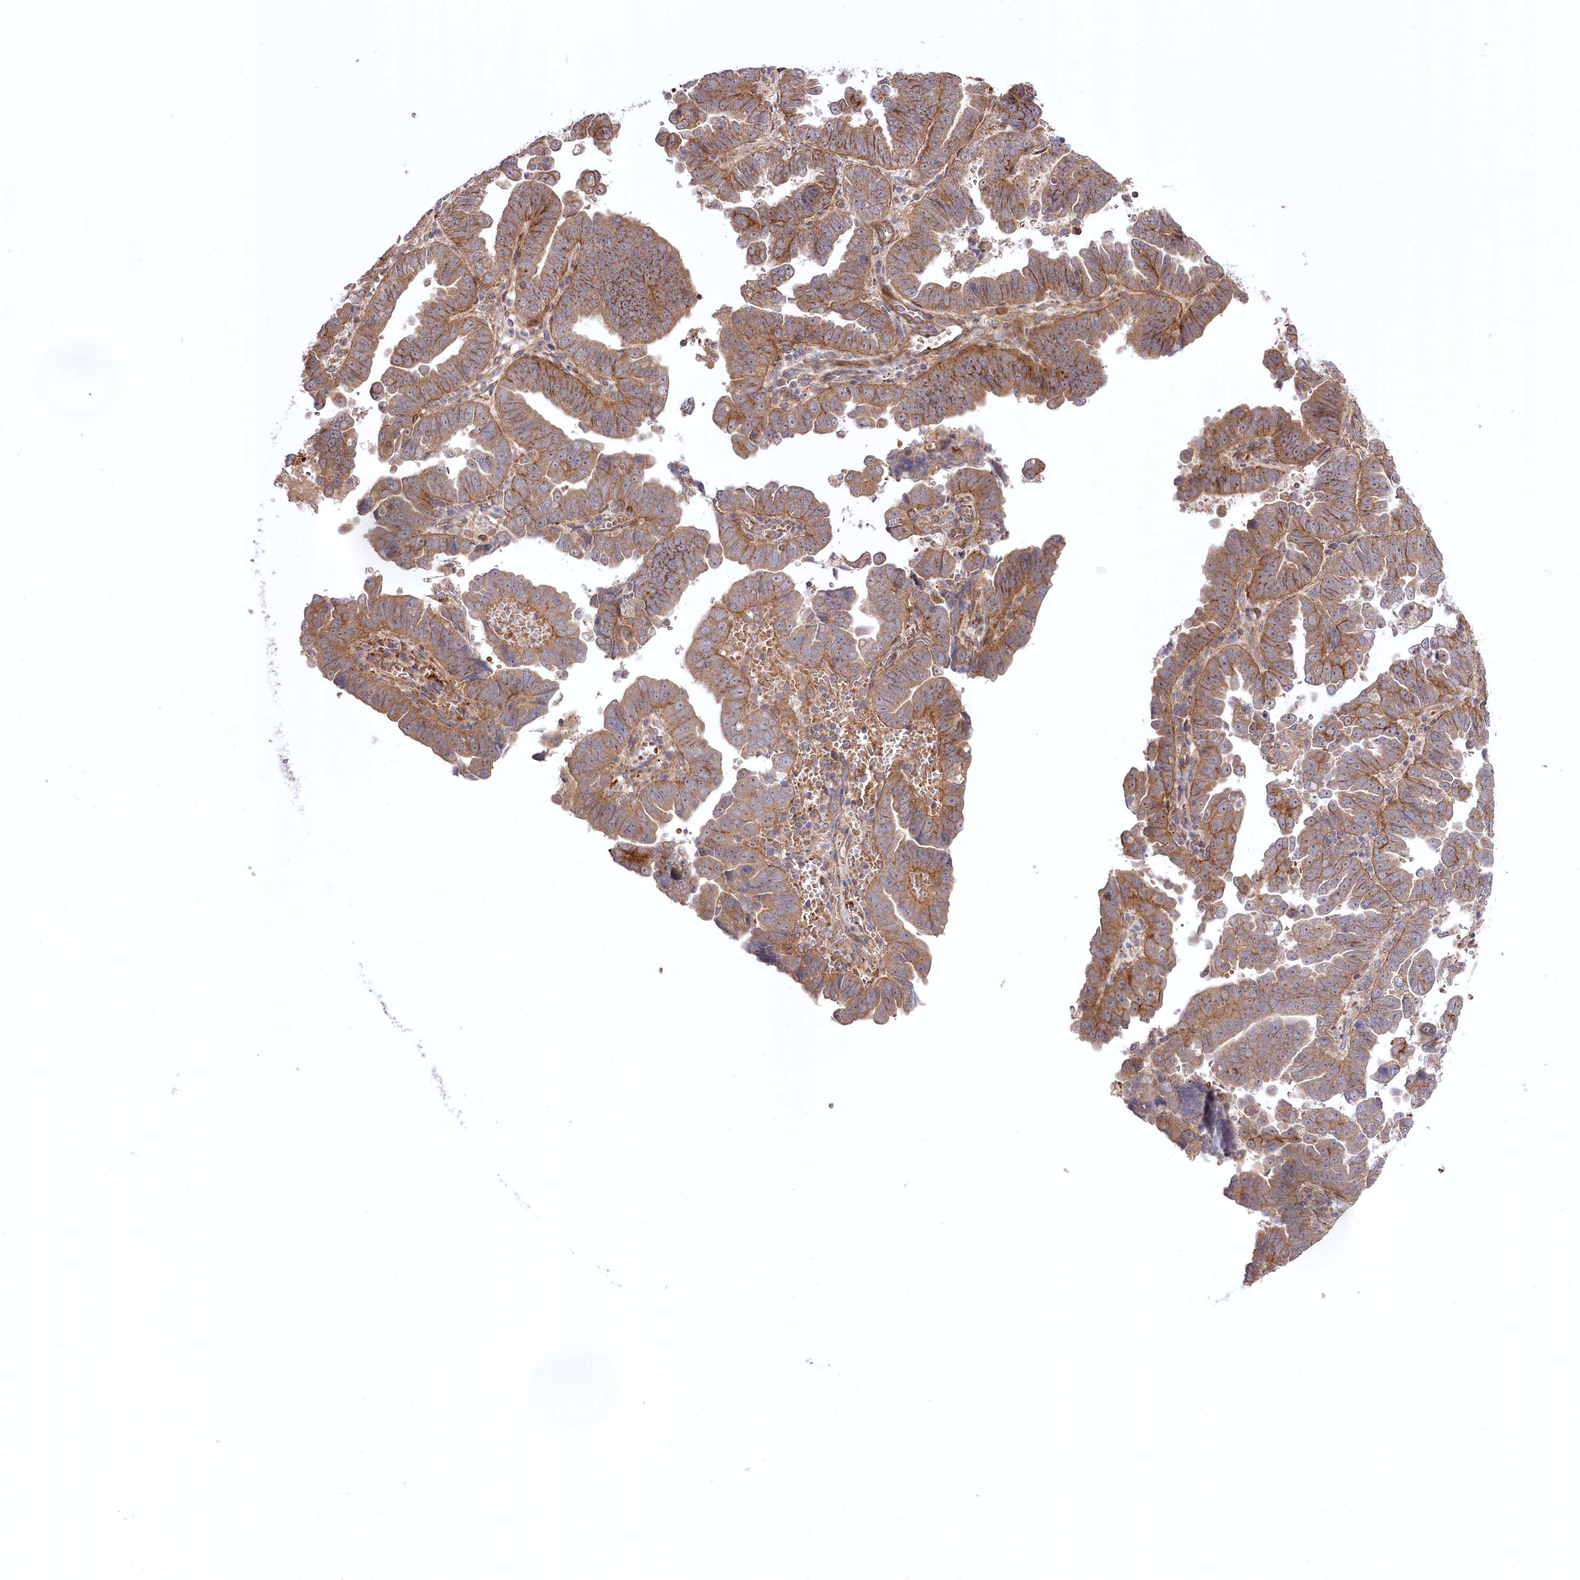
{"staining": {"intensity": "moderate", "quantity": ">75%", "location": "cytoplasmic/membranous"}, "tissue": "endometrial cancer", "cell_type": "Tumor cells", "image_type": "cancer", "snomed": [{"axis": "morphology", "description": "Adenocarcinoma, NOS"}, {"axis": "topography", "description": "Endometrium"}], "caption": "Protein expression analysis of human endometrial cancer reveals moderate cytoplasmic/membranous expression in about >75% of tumor cells.", "gene": "TRUB1", "patient": {"sex": "female", "age": 75}}